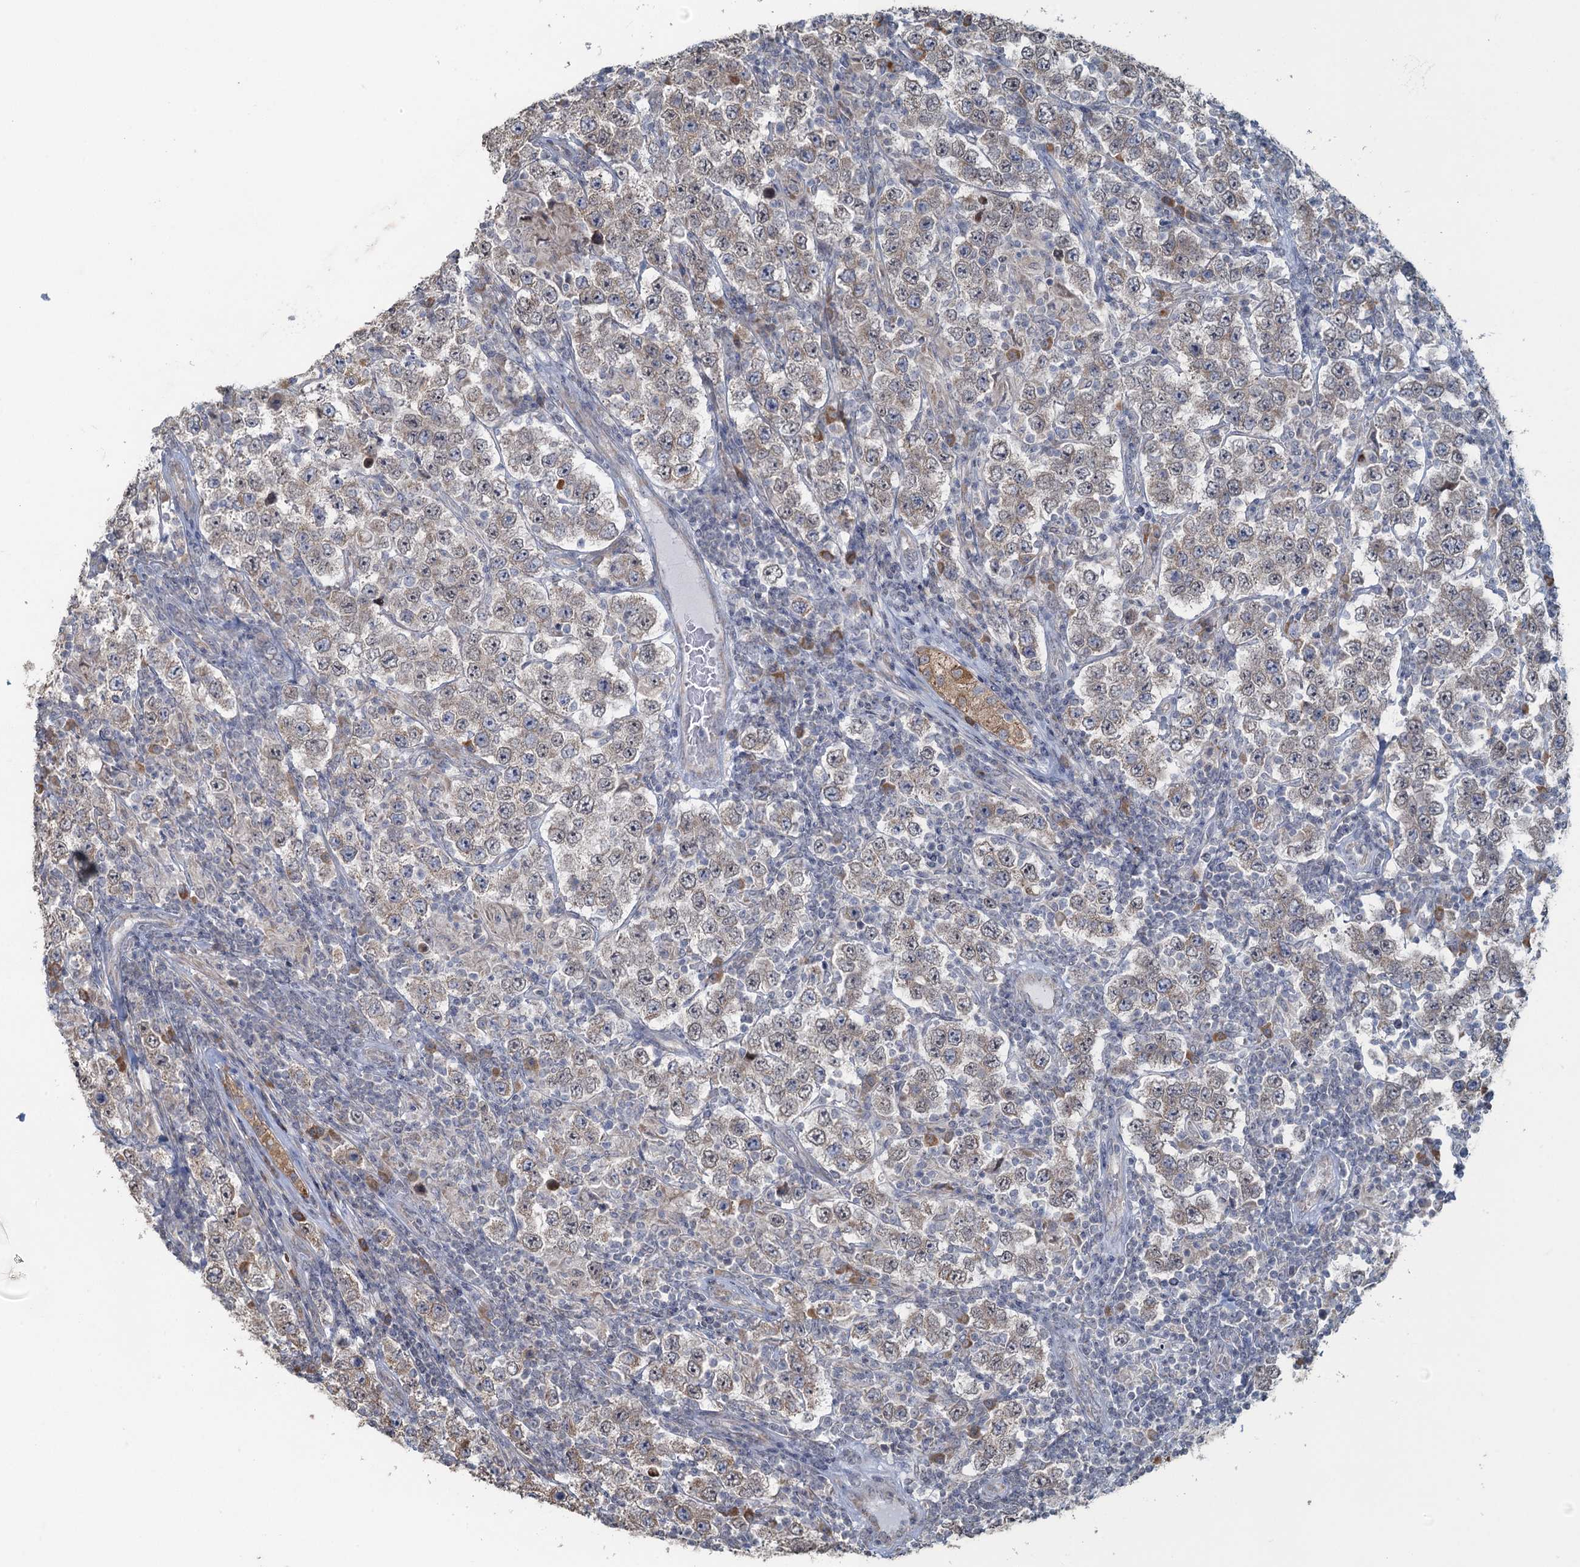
{"staining": {"intensity": "weak", "quantity": "25%-75%", "location": "cytoplasmic/membranous"}, "tissue": "testis cancer", "cell_type": "Tumor cells", "image_type": "cancer", "snomed": [{"axis": "morphology", "description": "Normal tissue, NOS"}, {"axis": "morphology", "description": "Urothelial carcinoma, High grade"}, {"axis": "morphology", "description": "Seminoma, NOS"}, {"axis": "morphology", "description": "Carcinoma, Embryonal, NOS"}, {"axis": "topography", "description": "Urinary bladder"}, {"axis": "topography", "description": "Testis"}], "caption": "The micrograph shows staining of testis urothelial carcinoma (high-grade), revealing weak cytoplasmic/membranous protein staining (brown color) within tumor cells. (IHC, brightfield microscopy, high magnification).", "gene": "TEX35", "patient": {"sex": "male", "age": 41}}